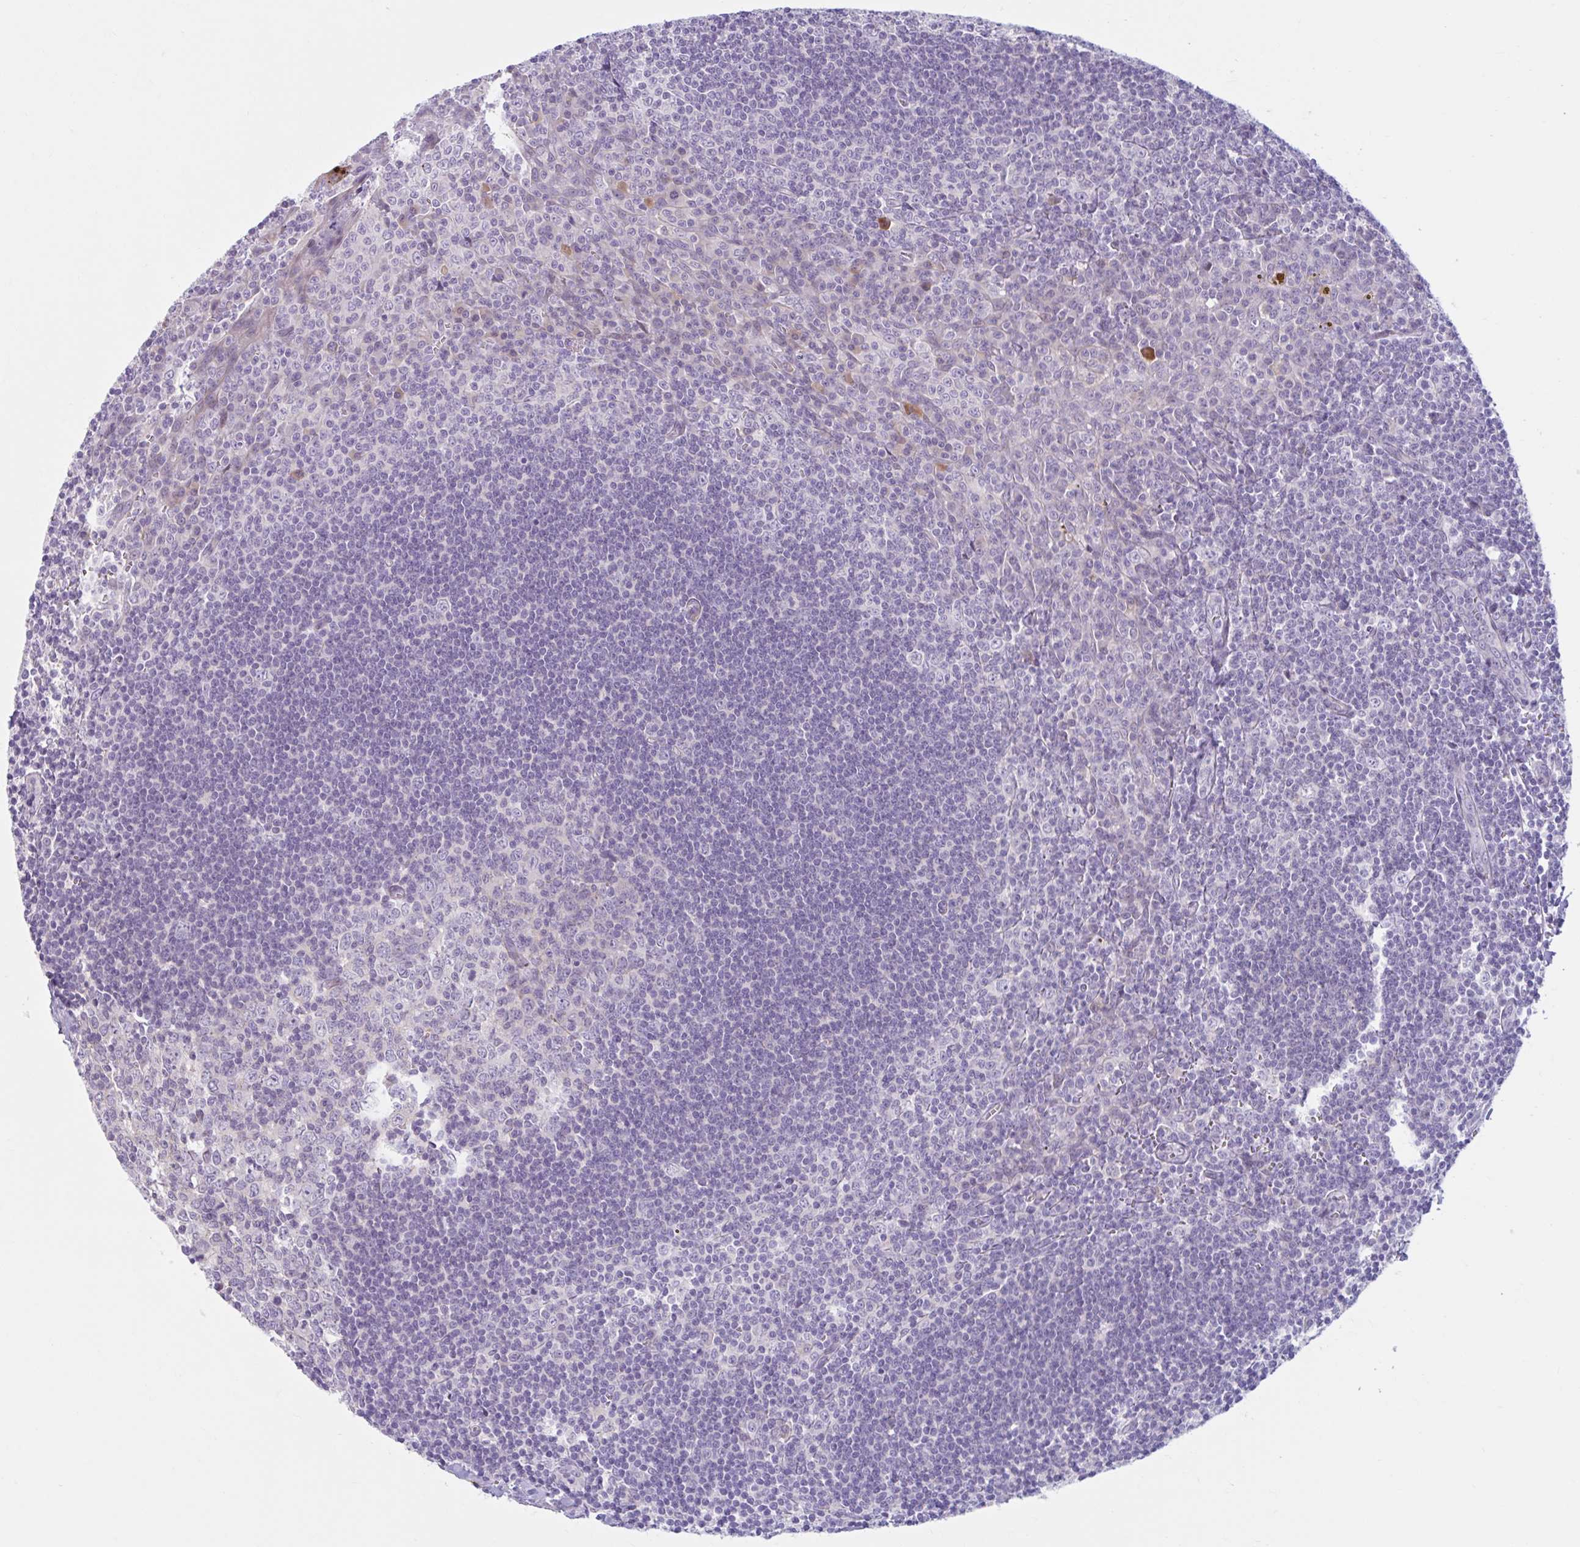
{"staining": {"intensity": "negative", "quantity": "none", "location": "none"}, "tissue": "tonsil", "cell_type": "Germinal center cells", "image_type": "normal", "snomed": [{"axis": "morphology", "description": "Normal tissue, NOS"}, {"axis": "topography", "description": "Tonsil"}], "caption": "Protein analysis of benign tonsil shows no significant staining in germinal center cells.", "gene": "FAM153A", "patient": {"sex": "male", "age": 27}}